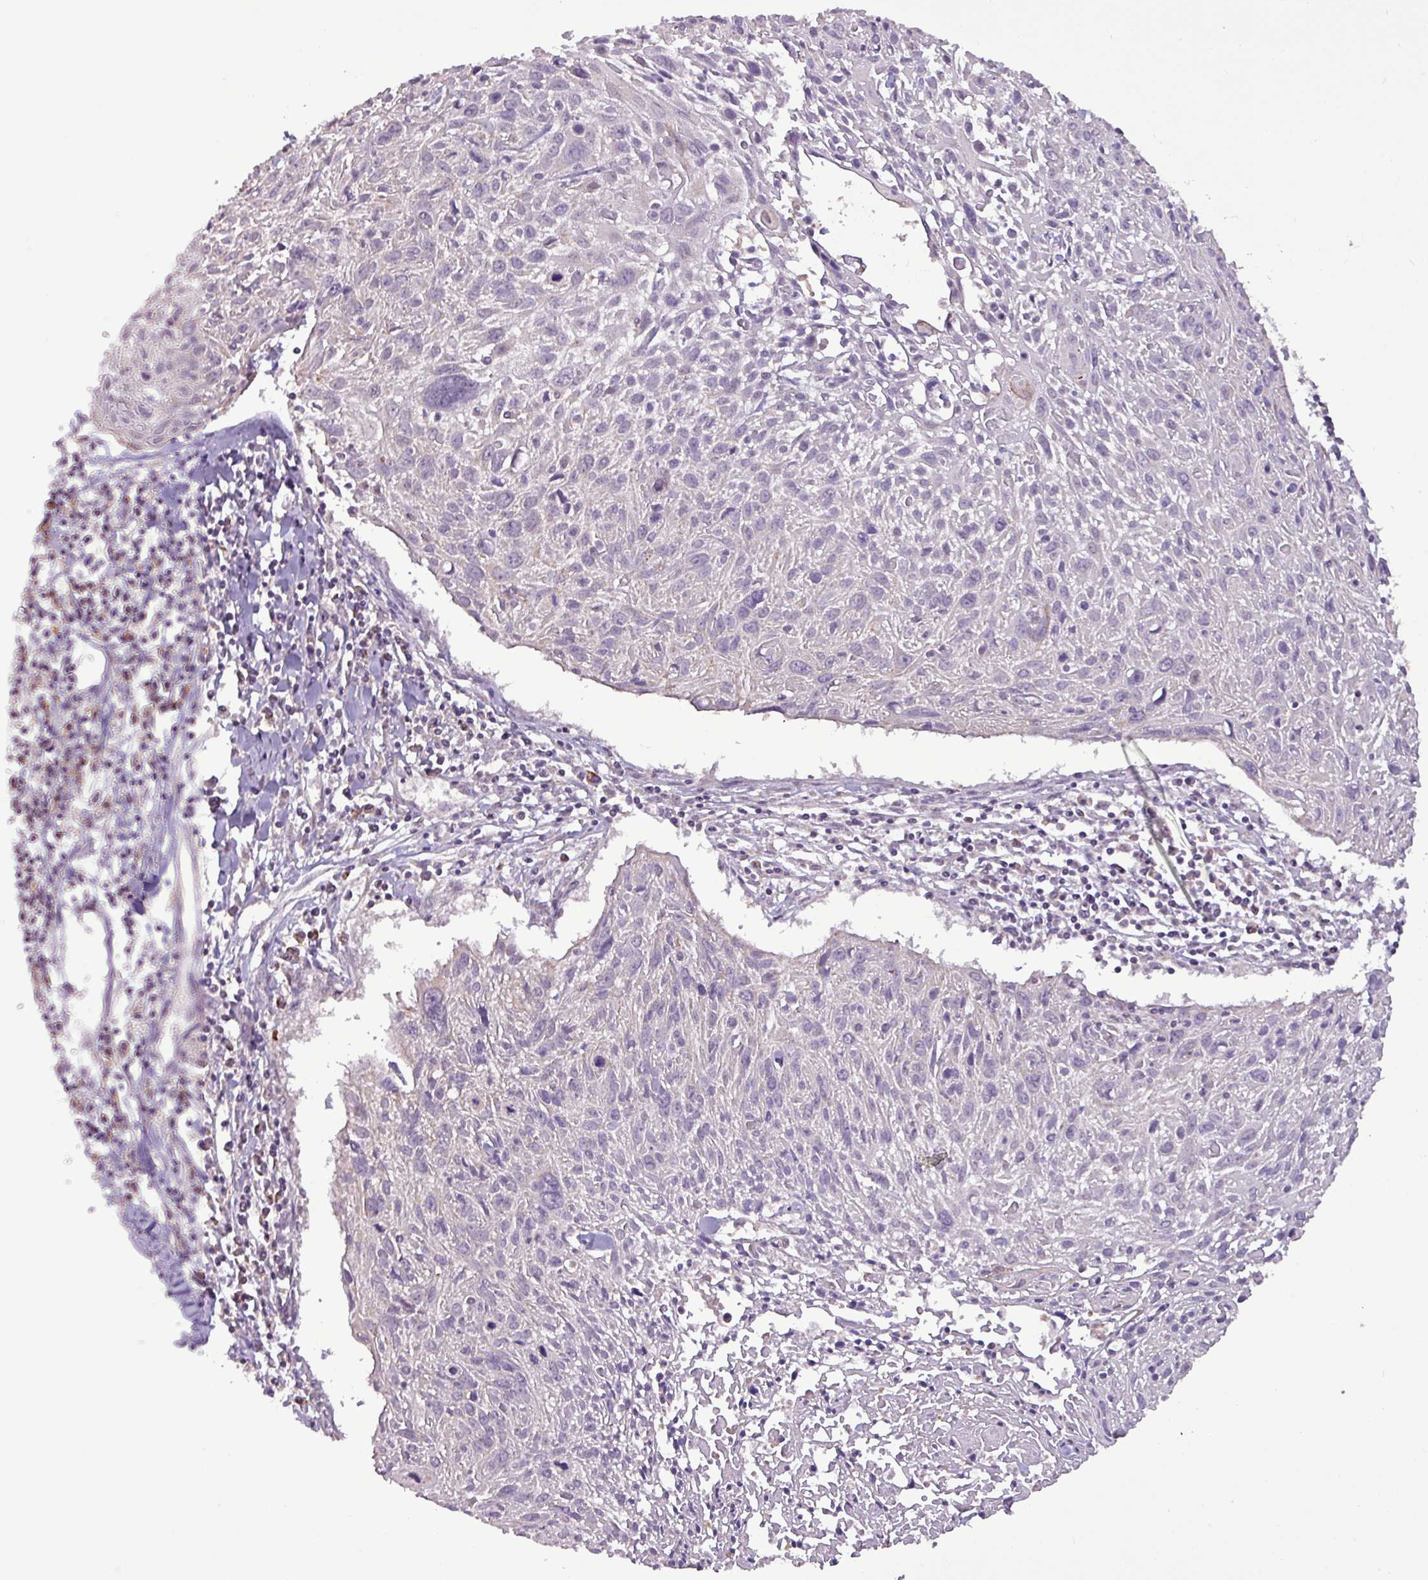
{"staining": {"intensity": "negative", "quantity": "none", "location": "none"}, "tissue": "cervical cancer", "cell_type": "Tumor cells", "image_type": "cancer", "snomed": [{"axis": "morphology", "description": "Squamous cell carcinoma, NOS"}, {"axis": "topography", "description": "Cervix"}], "caption": "Human squamous cell carcinoma (cervical) stained for a protein using IHC displays no positivity in tumor cells.", "gene": "MCTP2", "patient": {"sex": "female", "age": 51}}